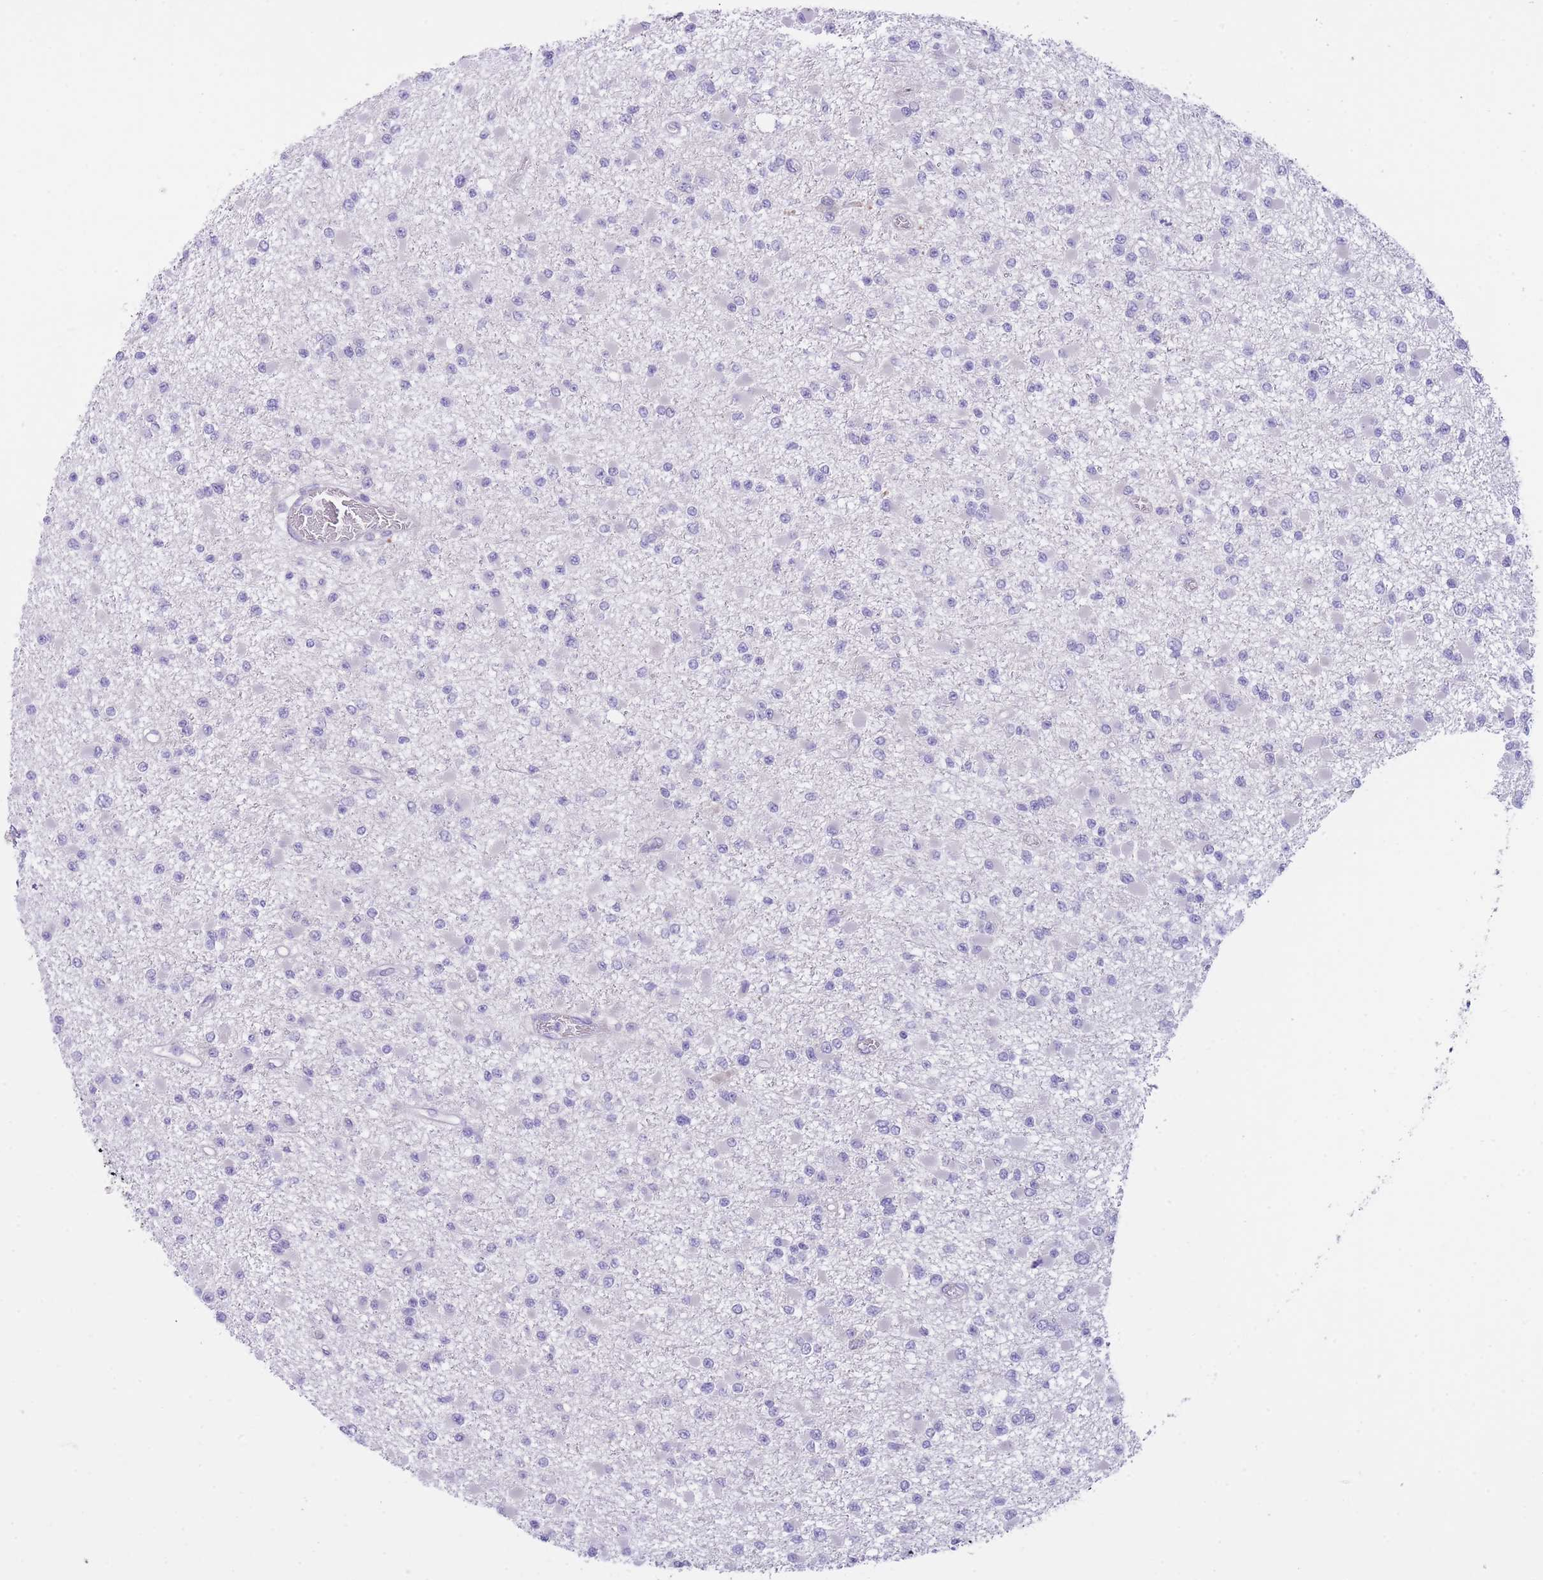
{"staining": {"intensity": "negative", "quantity": "none", "location": "none"}, "tissue": "glioma", "cell_type": "Tumor cells", "image_type": "cancer", "snomed": [{"axis": "morphology", "description": "Glioma, malignant, Low grade"}, {"axis": "topography", "description": "Brain"}], "caption": "Glioma was stained to show a protein in brown. There is no significant positivity in tumor cells.", "gene": "QTRT1", "patient": {"sex": "female", "age": 22}}